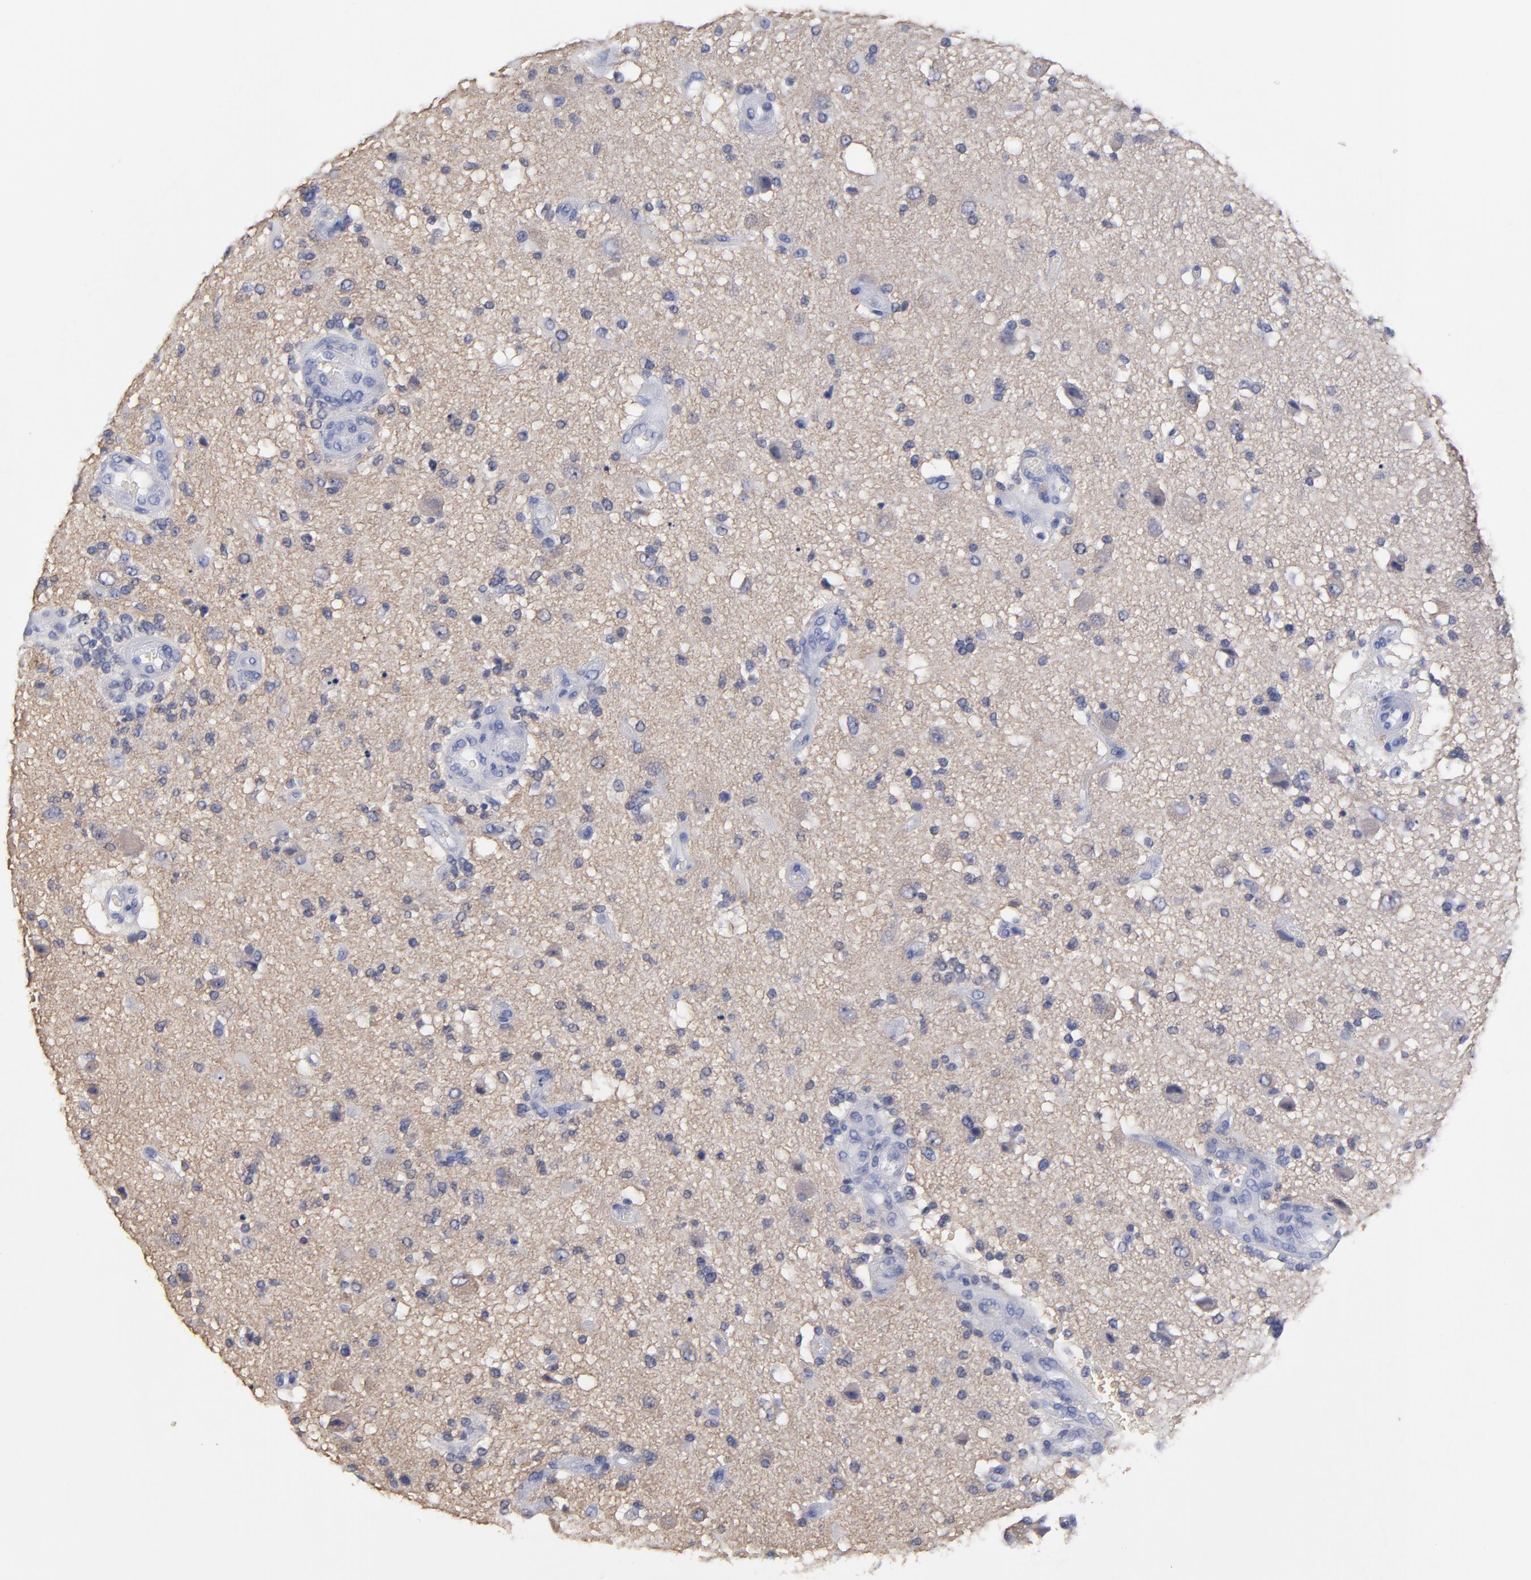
{"staining": {"intensity": "negative", "quantity": "none", "location": "none"}, "tissue": "glioma", "cell_type": "Tumor cells", "image_type": "cancer", "snomed": [{"axis": "morphology", "description": "Normal tissue, NOS"}, {"axis": "morphology", "description": "Glioma, malignant, High grade"}, {"axis": "topography", "description": "Cerebral cortex"}], "caption": "Malignant glioma (high-grade) was stained to show a protein in brown. There is no significant positivity in tumor cells.", "gene": "DUSP9", "patient": {"sex": "male", "age": 75}}